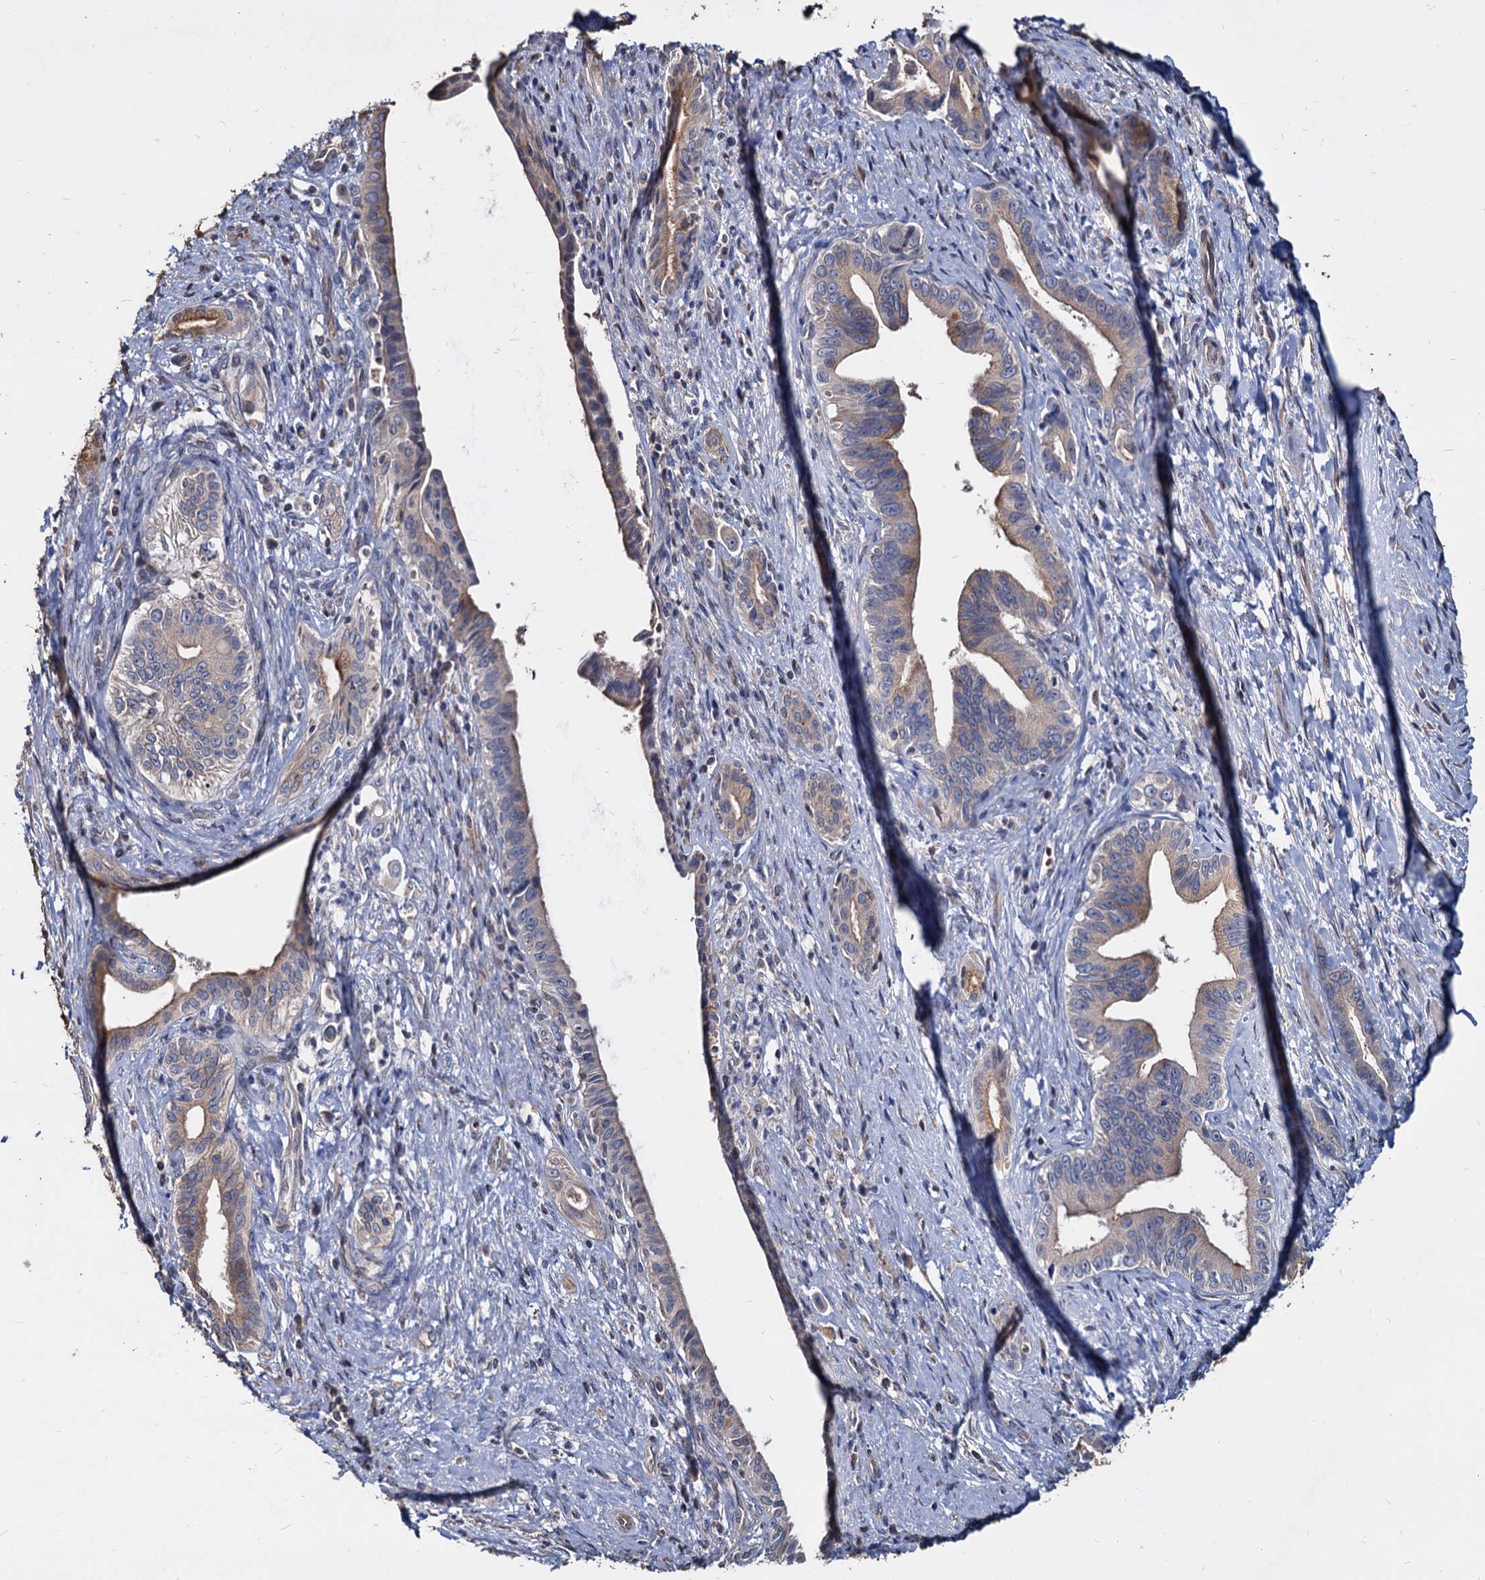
{"staining": {"intensity": "moderate", "quantity": "25%-75%", "location": "cytoplasmic/membranous"}, "tissue": "pancreatic cancer", "cell_type": "Tumor cells", "image_type": "cancer", "snomed": [{"axis": "morphology", "description": "Adenocarcinoma, NOS"}, {"axis": "topography", "description": "Pancreas"}], "caption": "Moderate cytoplasmic/membranous expression for a protein is present in approximately 25%-75% of tumor cells of pancreatic cancer using immunohistochemistry.", "gene": "DEPDC4", "patient": {"sex": "female", "age": 55}}